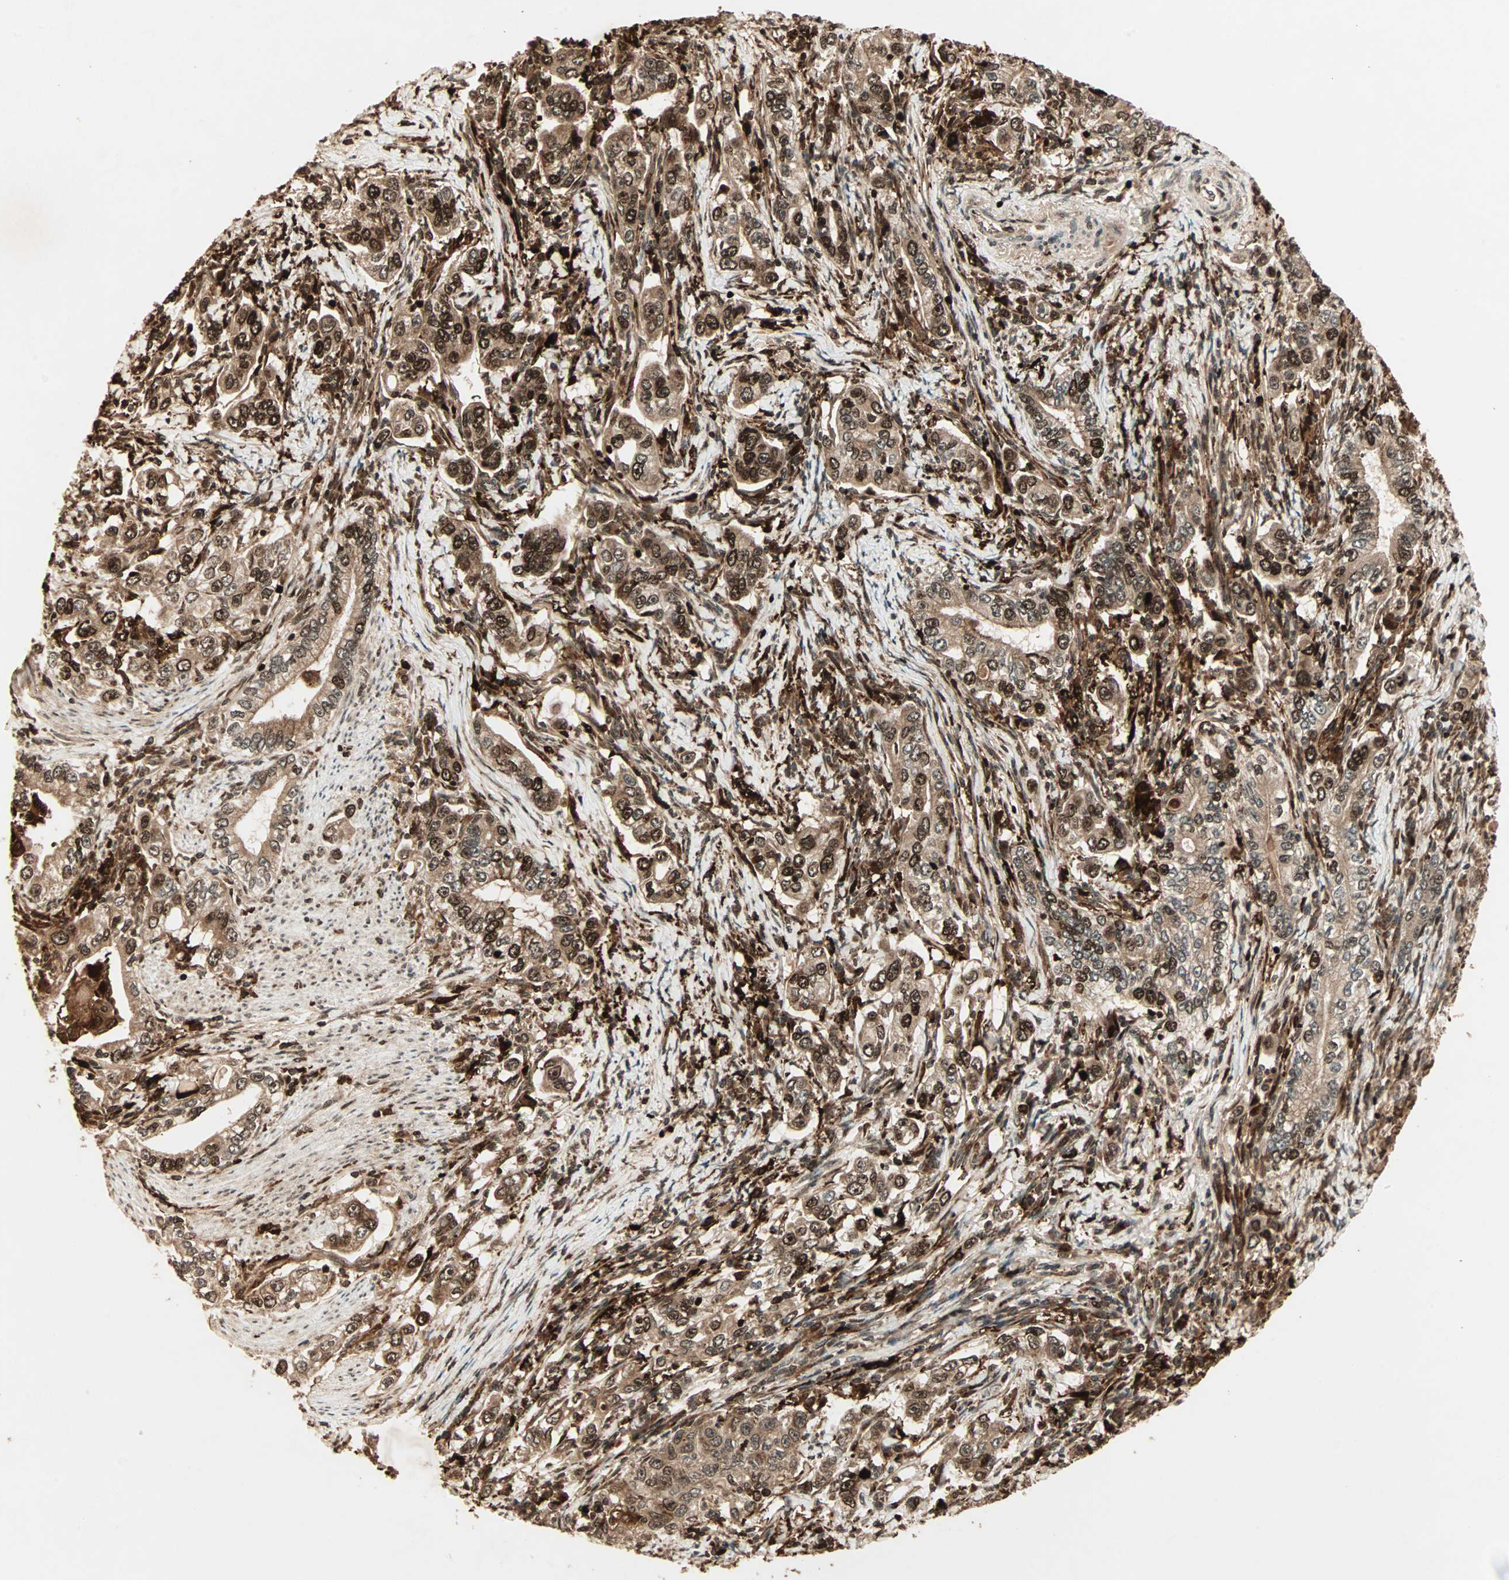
{"staining": {"intensity": "strong", "quantity": ">75%", "location": "cytoplasmic/membranous,nuclear"}, "tissue": "stomach cancer", "cell_type": "Tumor cells", "image_type": "cancer", "snomed": [{"axis": "morphology", "description": "Adenocarcinoma, NOS"}, {"axis": "topography", "description": "Stomach, lower"}], "caption": "Protein staining displays strong cytoplasmic/membranous and nuclear positivity in approximately >75% of tumor cells in adenocarcinoma (stomach). The staining was performed using DAB, with brown indicating positive protein expression. Nuclei are stained blue with hematoxylin.", "gene": "RFFL", "patient": {"sex": "female", "age": 72}}